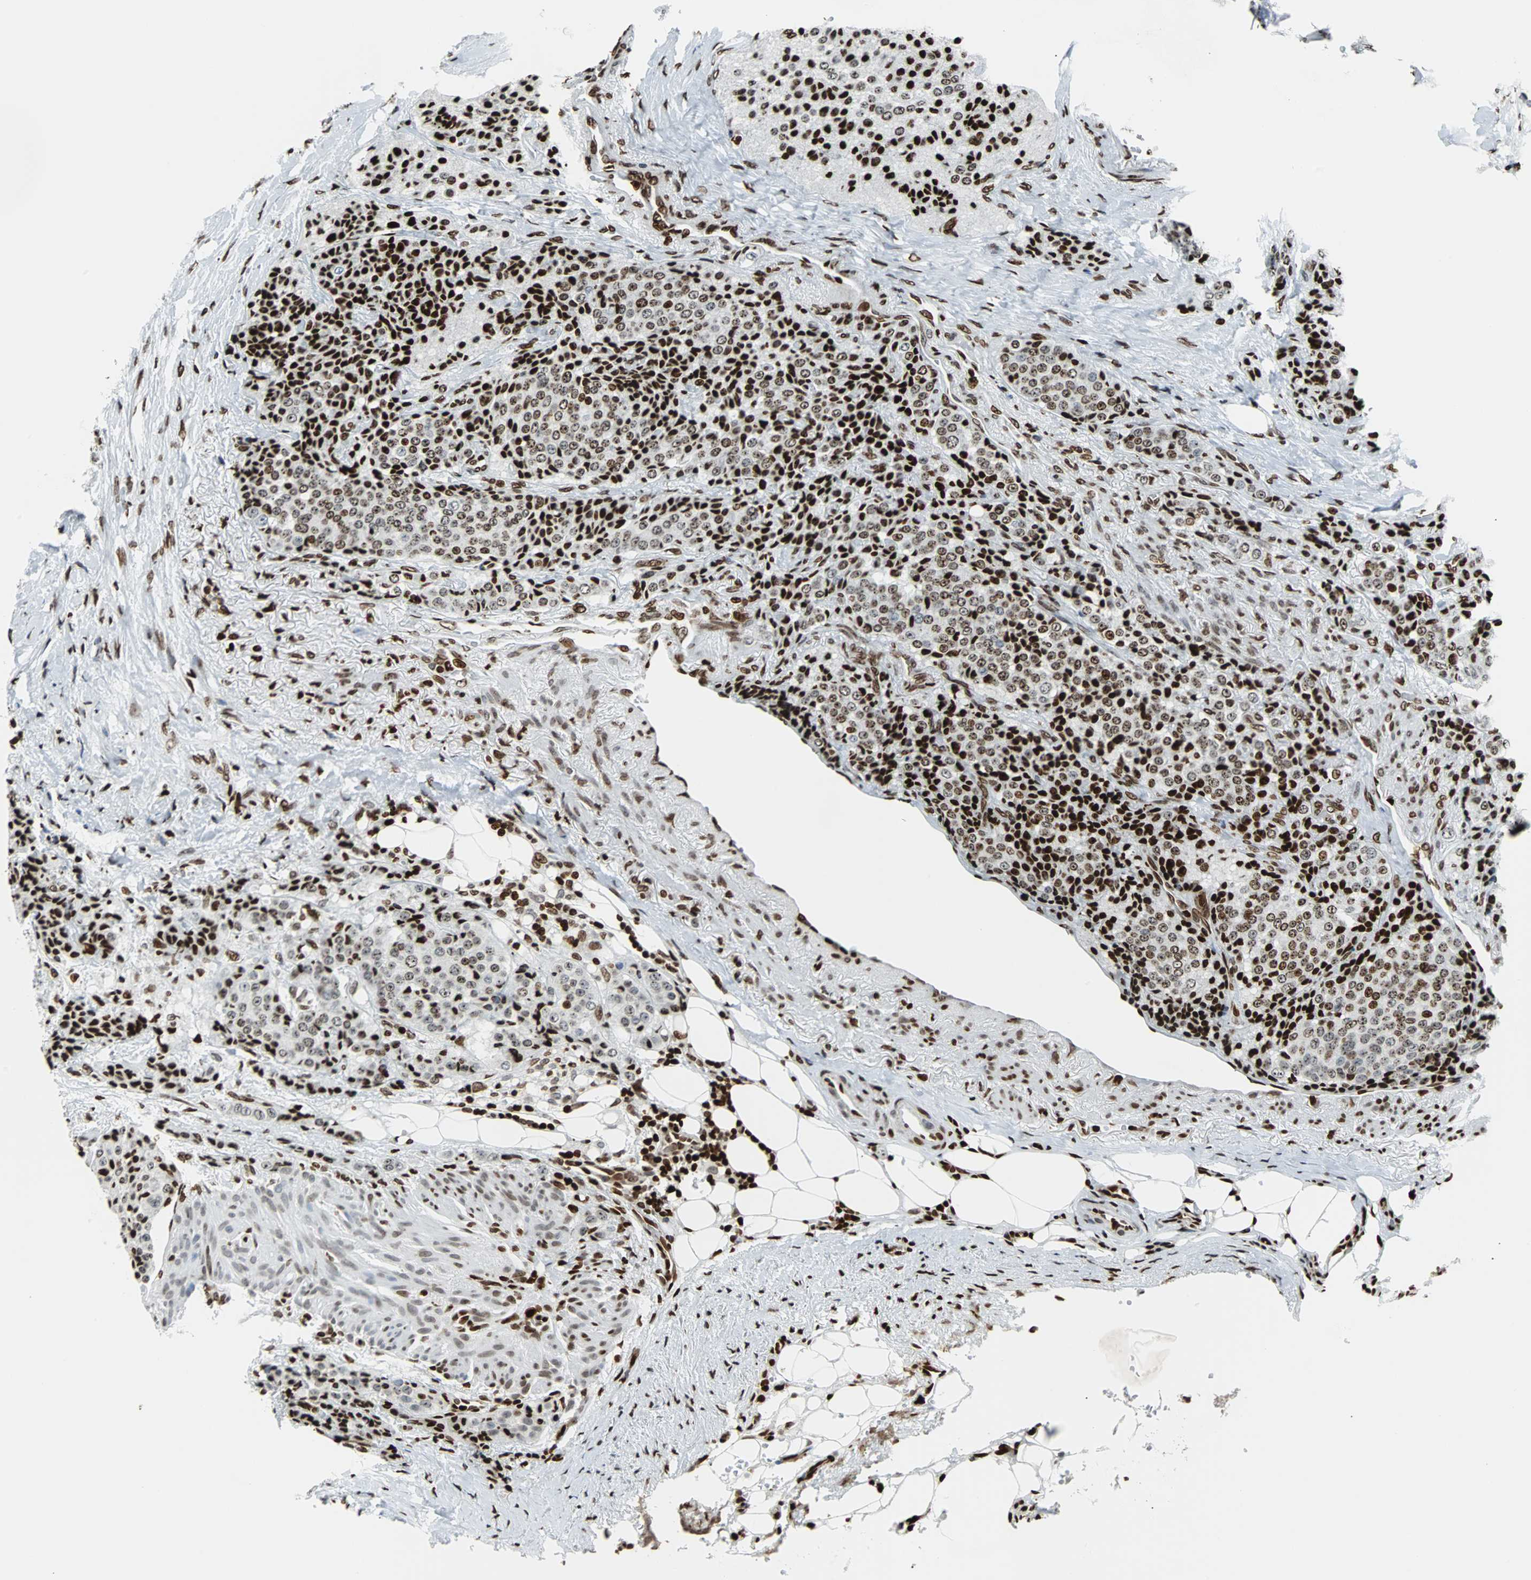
{"staining": {"intensity": "moderate", "quantity": ">75%", "location": "nuclear"}, "tissue": "carcinoid", "cell_type": "Tumor cells", "image_type": "cancer", "snomed": [{"axis": "morphology", "description": "Carcinoid, malignant, NOS"}, {"axis": "topography", "description": "Colon"}], "caption": "A brown stain highlights moderate nuclear staining of a protein in carcinoid tumor cells. (Brightfield microscopy of DAB IHC at high magnification).", "gene": "ZNF131", "patient": {"sex": "female", "age": 61}}